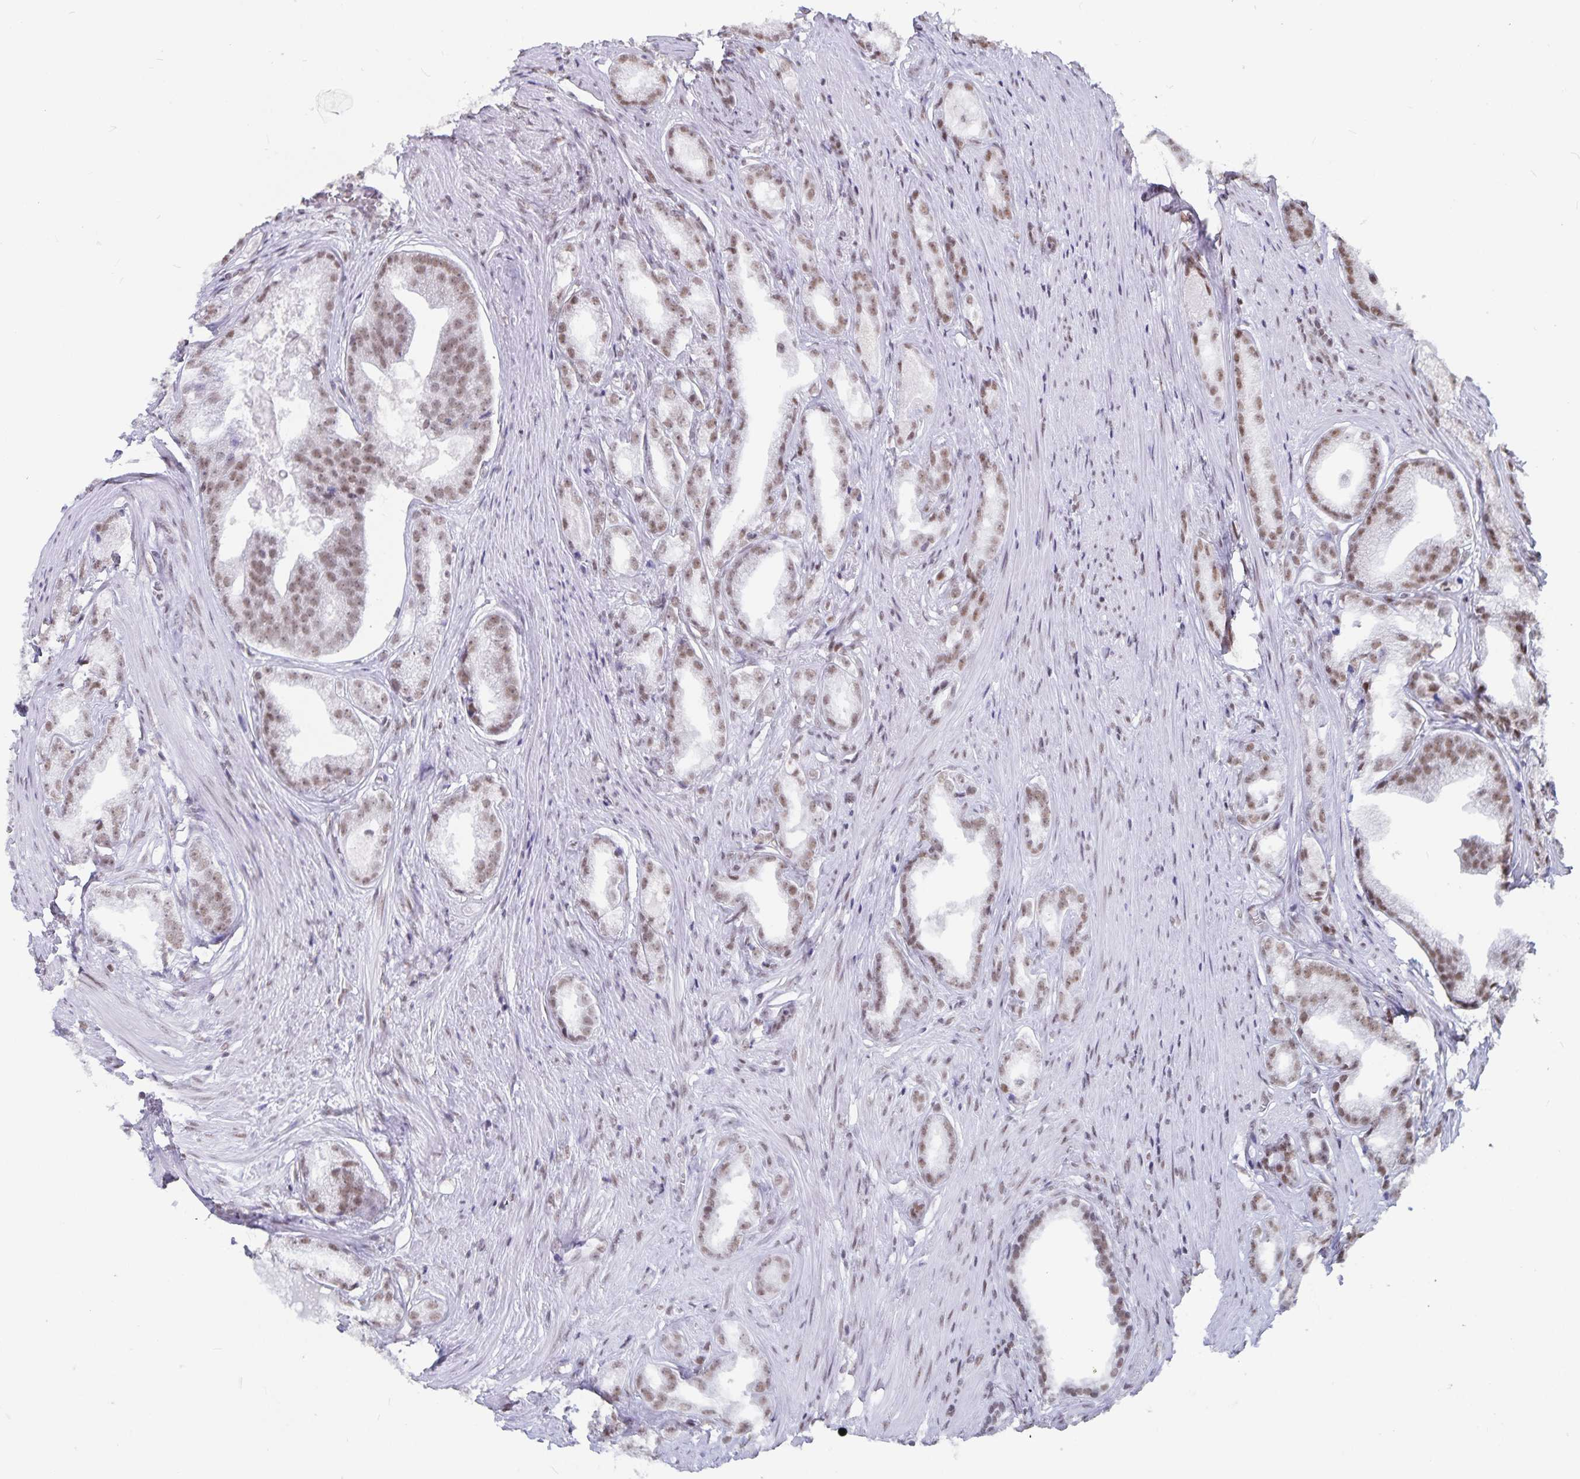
{"staining": {"intensity": "weak", "quantity": ">75%", "location": "nuclear"}, "tissue": "prostate cancer", "cell_type": "Tumor cells", "image_type": "cancer", "snomed": [{"axis": "morphology", "description": "Adenocarcinoma, Low grade"}, {"axis": "topography", "description": "Prostate"}], "caption": "Immunohistochemistry (DAB) staining of human prostate cancer (low-grade adenocarcinoma) displays weak nuclear protein positivity in approximately >75% of tumor cells.", "gene": "PBX2", "patient": {"sex": "male", "age": 65}}